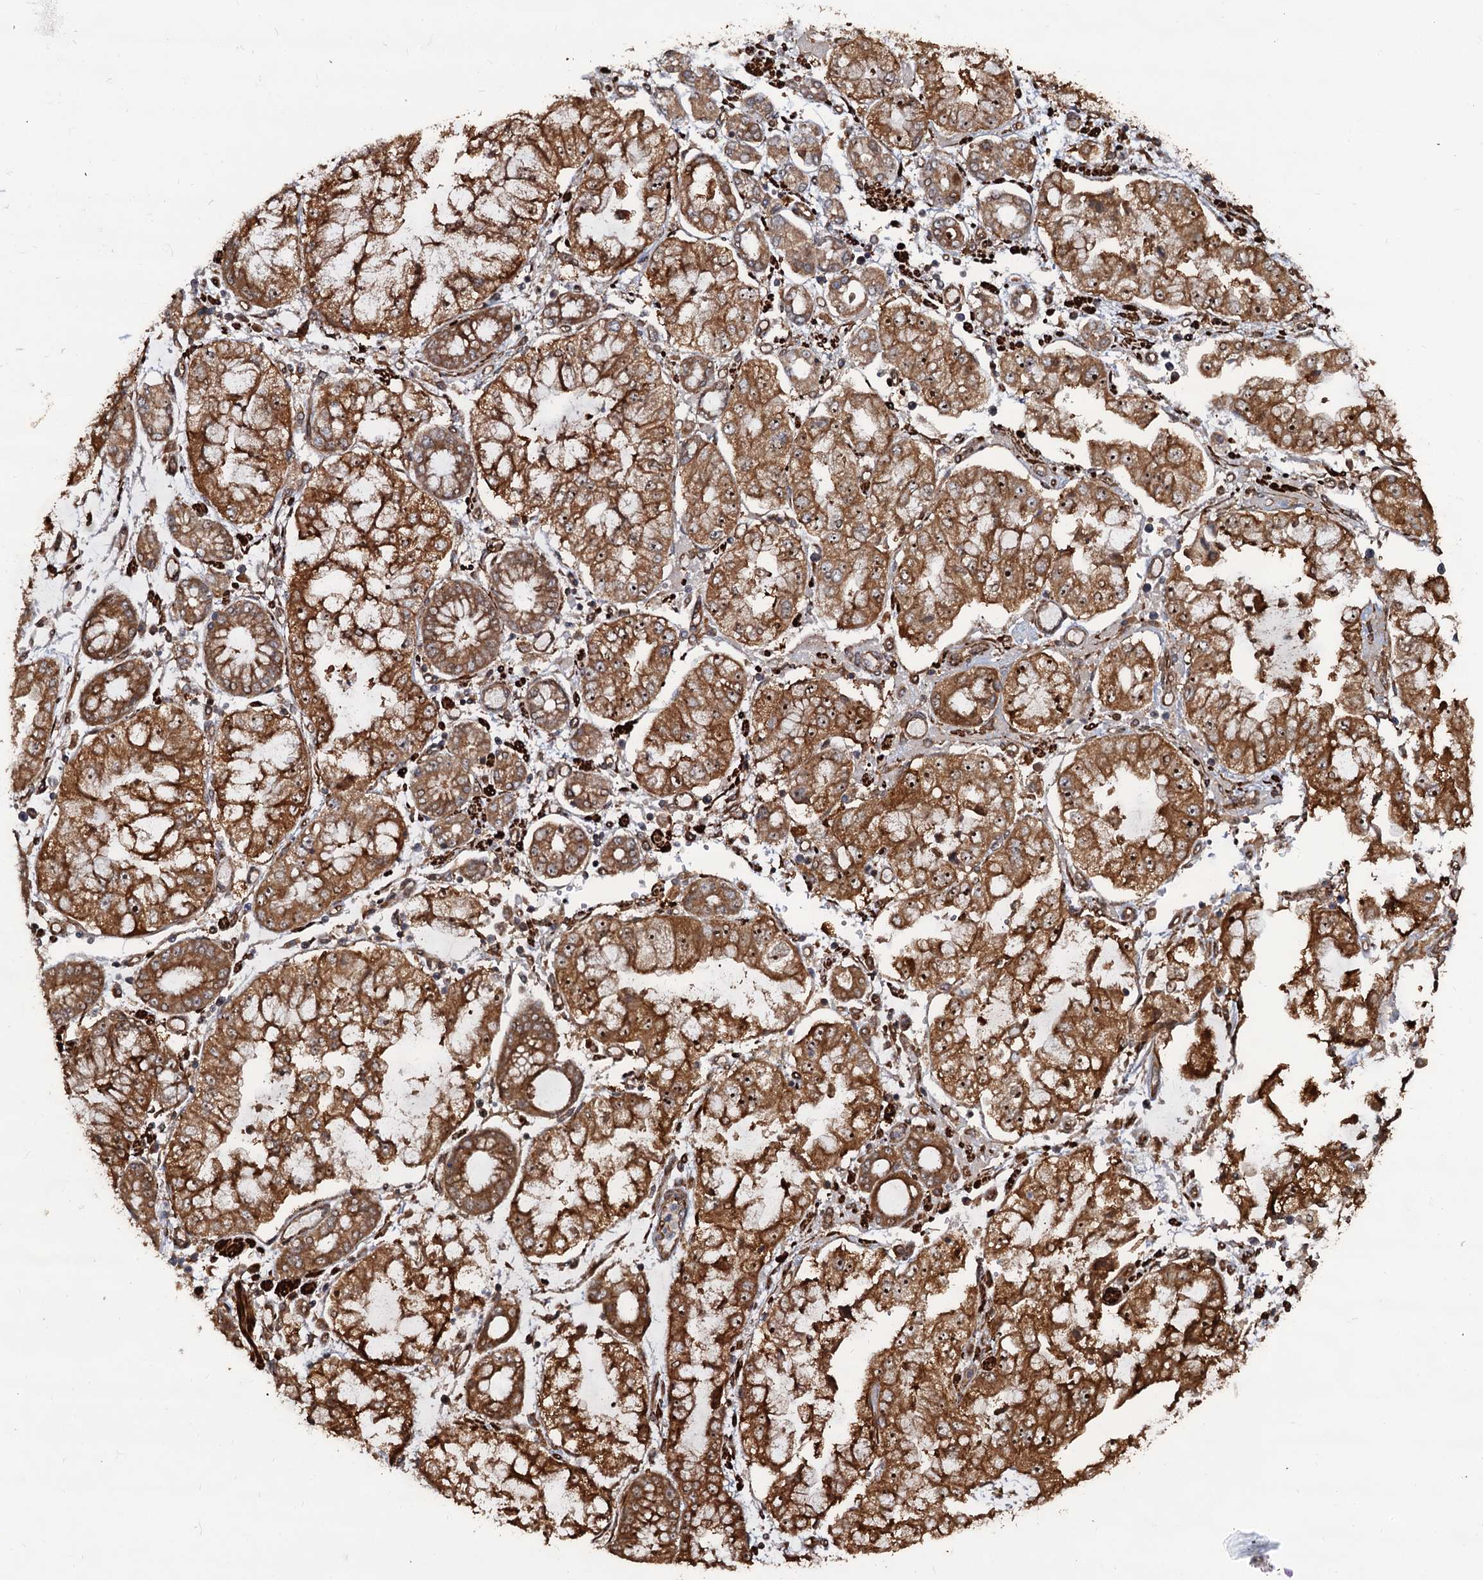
{"staining": {"intensity": "moderate", "quantity": ">75%", "location": "cytoplasmic/membranous,nuclear"}, "tissue": "stomach cancer", "cell_type": "Tumor cells", "image_type": "cancer", "snomed": [{"axis": "morphology", "description": "Adenocarcinoma, NOS"}, {"axis": "topography", "description": "Stomach"}], "caption": "IHC staining of stomach cancer (adenocarcinoma), which exhibits medium levels of moderate cytoplasmic/membranous and nuclear expression in about >75% of tumor cells indicating moderate cytoplasmic/membranous and nuclear protein expression. The staining was performed using DAB (3,3'-diaminobenzidine) (brown) for protein detection and nuclei were counterstained in hematoxylin (blue).", "gene": "SNRNP25", "patient": {"sex": "male", "age": 76}}